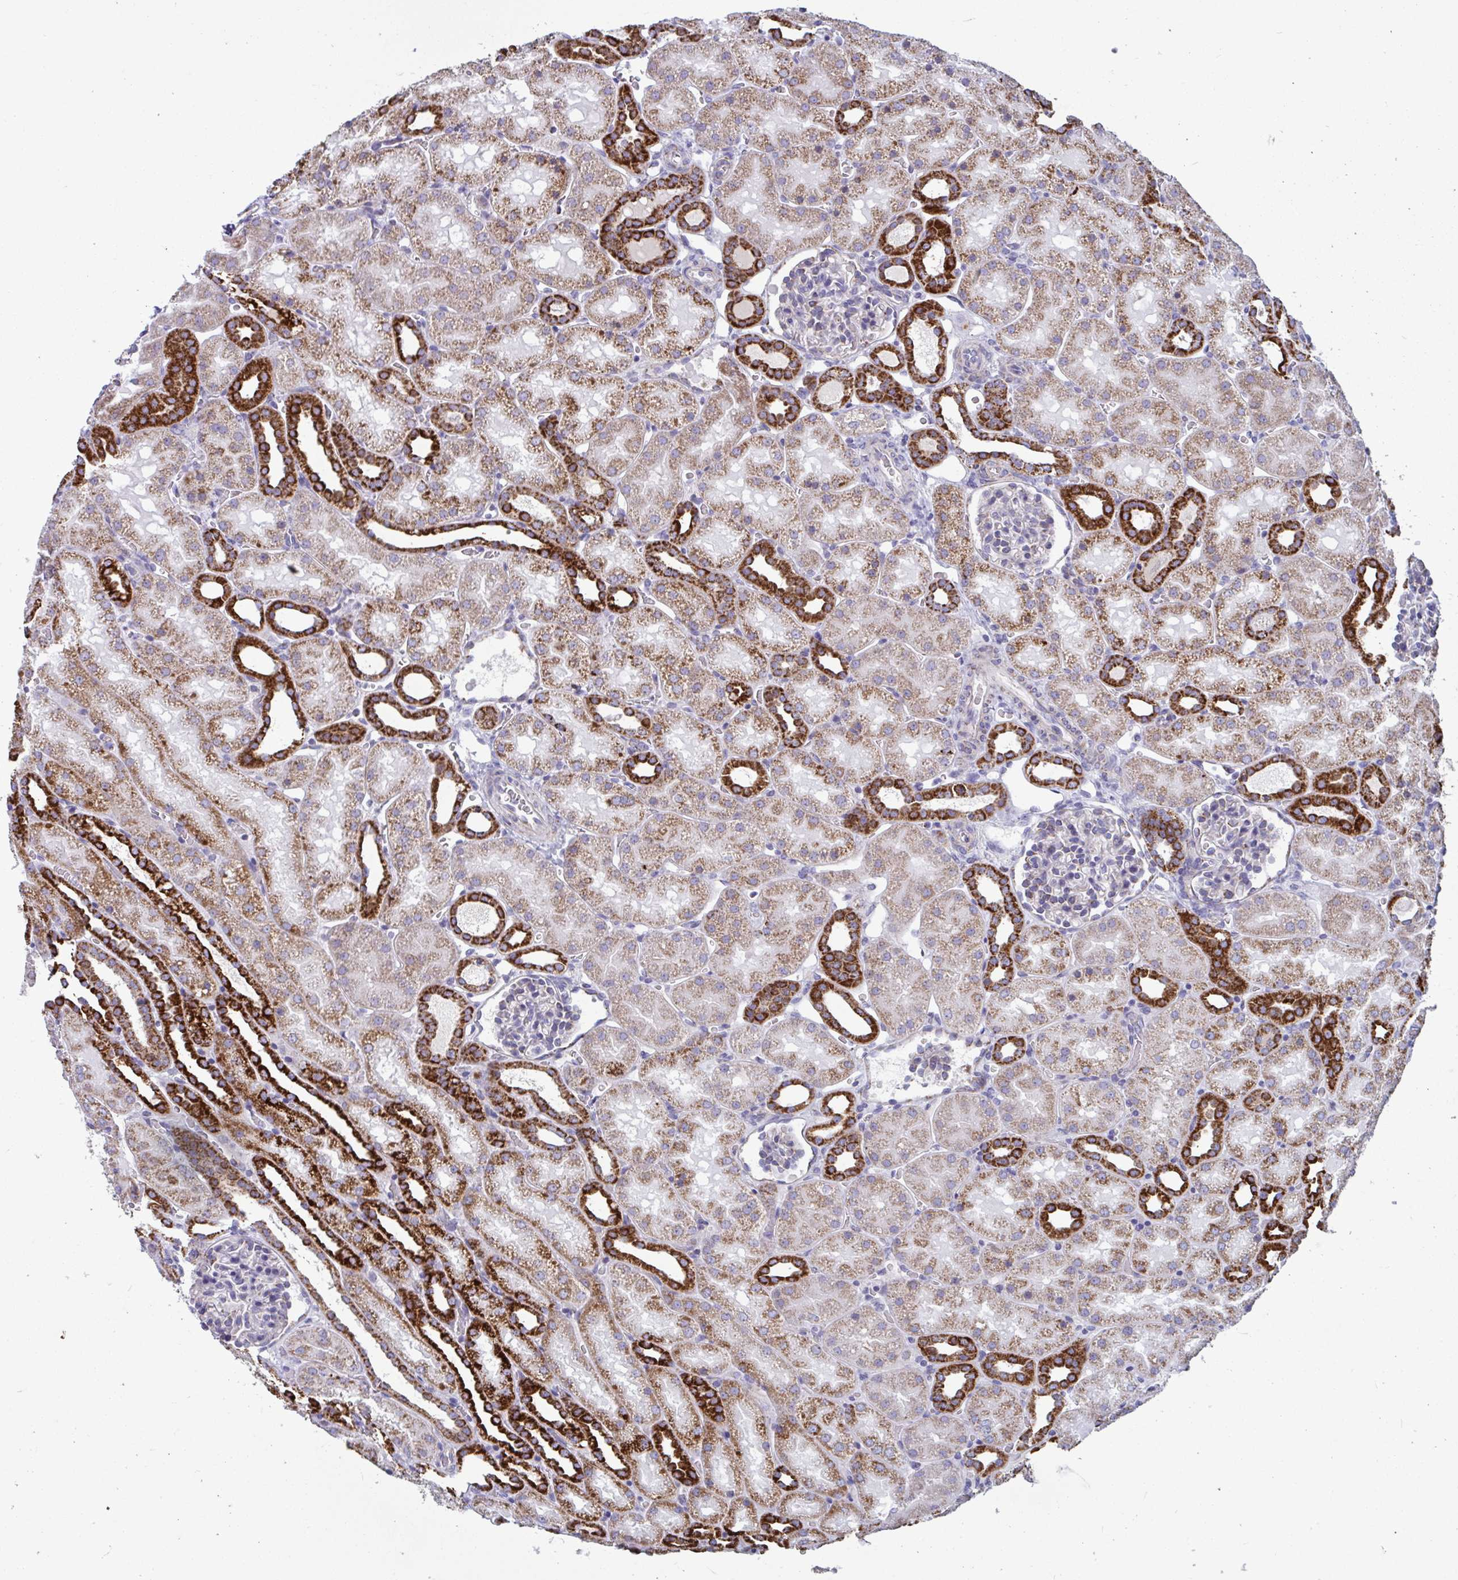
{"staining": {"intensity": "strong", "quantity": "<25%", "location": "cytoplasmic/membranous"}, "tissue": "kidney", "cell_type": "Cells in glomeruli", "image_type": "normal", "snomed": [{"axis": "morphology", "description": "Normal tissue, NOS"}, {"axis": "topography", "description": "Kidney"}], "caption": "Approximately <25% of cells in glomeruli in benign human kidney display strong cytoplasmic/membranous protein expression as visualized by brown immunohistochemical staining.", "gene": "BCAT2", "patient": {"sex": "male", "age": 2}}